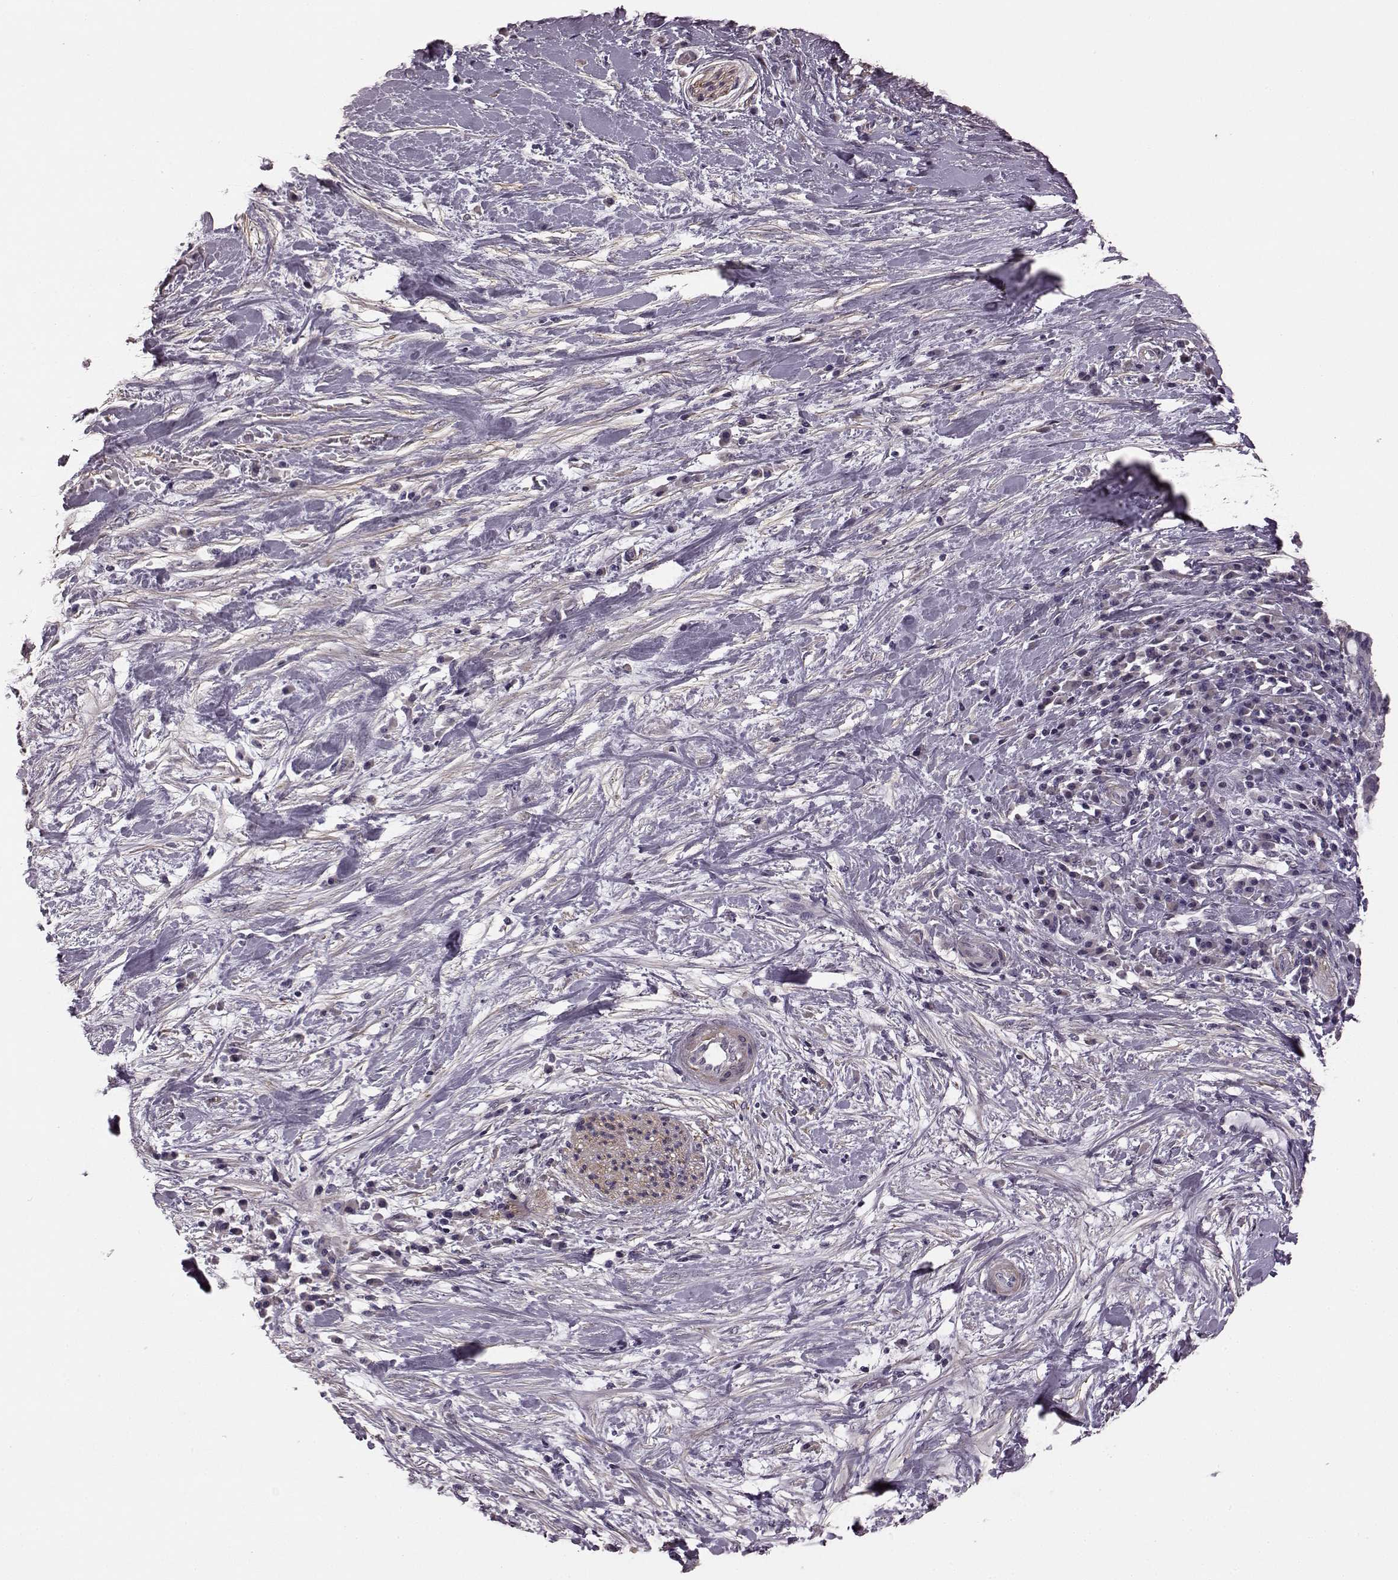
{"staining": {"intensity": "negative", "quantity": "none", "location": "none"}, "tissue": "liver cancer", "cell_type": "Tumor cells", "image_type": "cancer", "snomed": [{"axis": "morphology", "description": "Cholangiocarcinoma"}, {"axis": "topography", "description": "Liver"}], "caption": "Protein analysis of cholangiocarcinoma (liver) displays no significant staining in tumor cells.", "gene": "GRK1", "patient": {"sex": "female", "age": 73}}